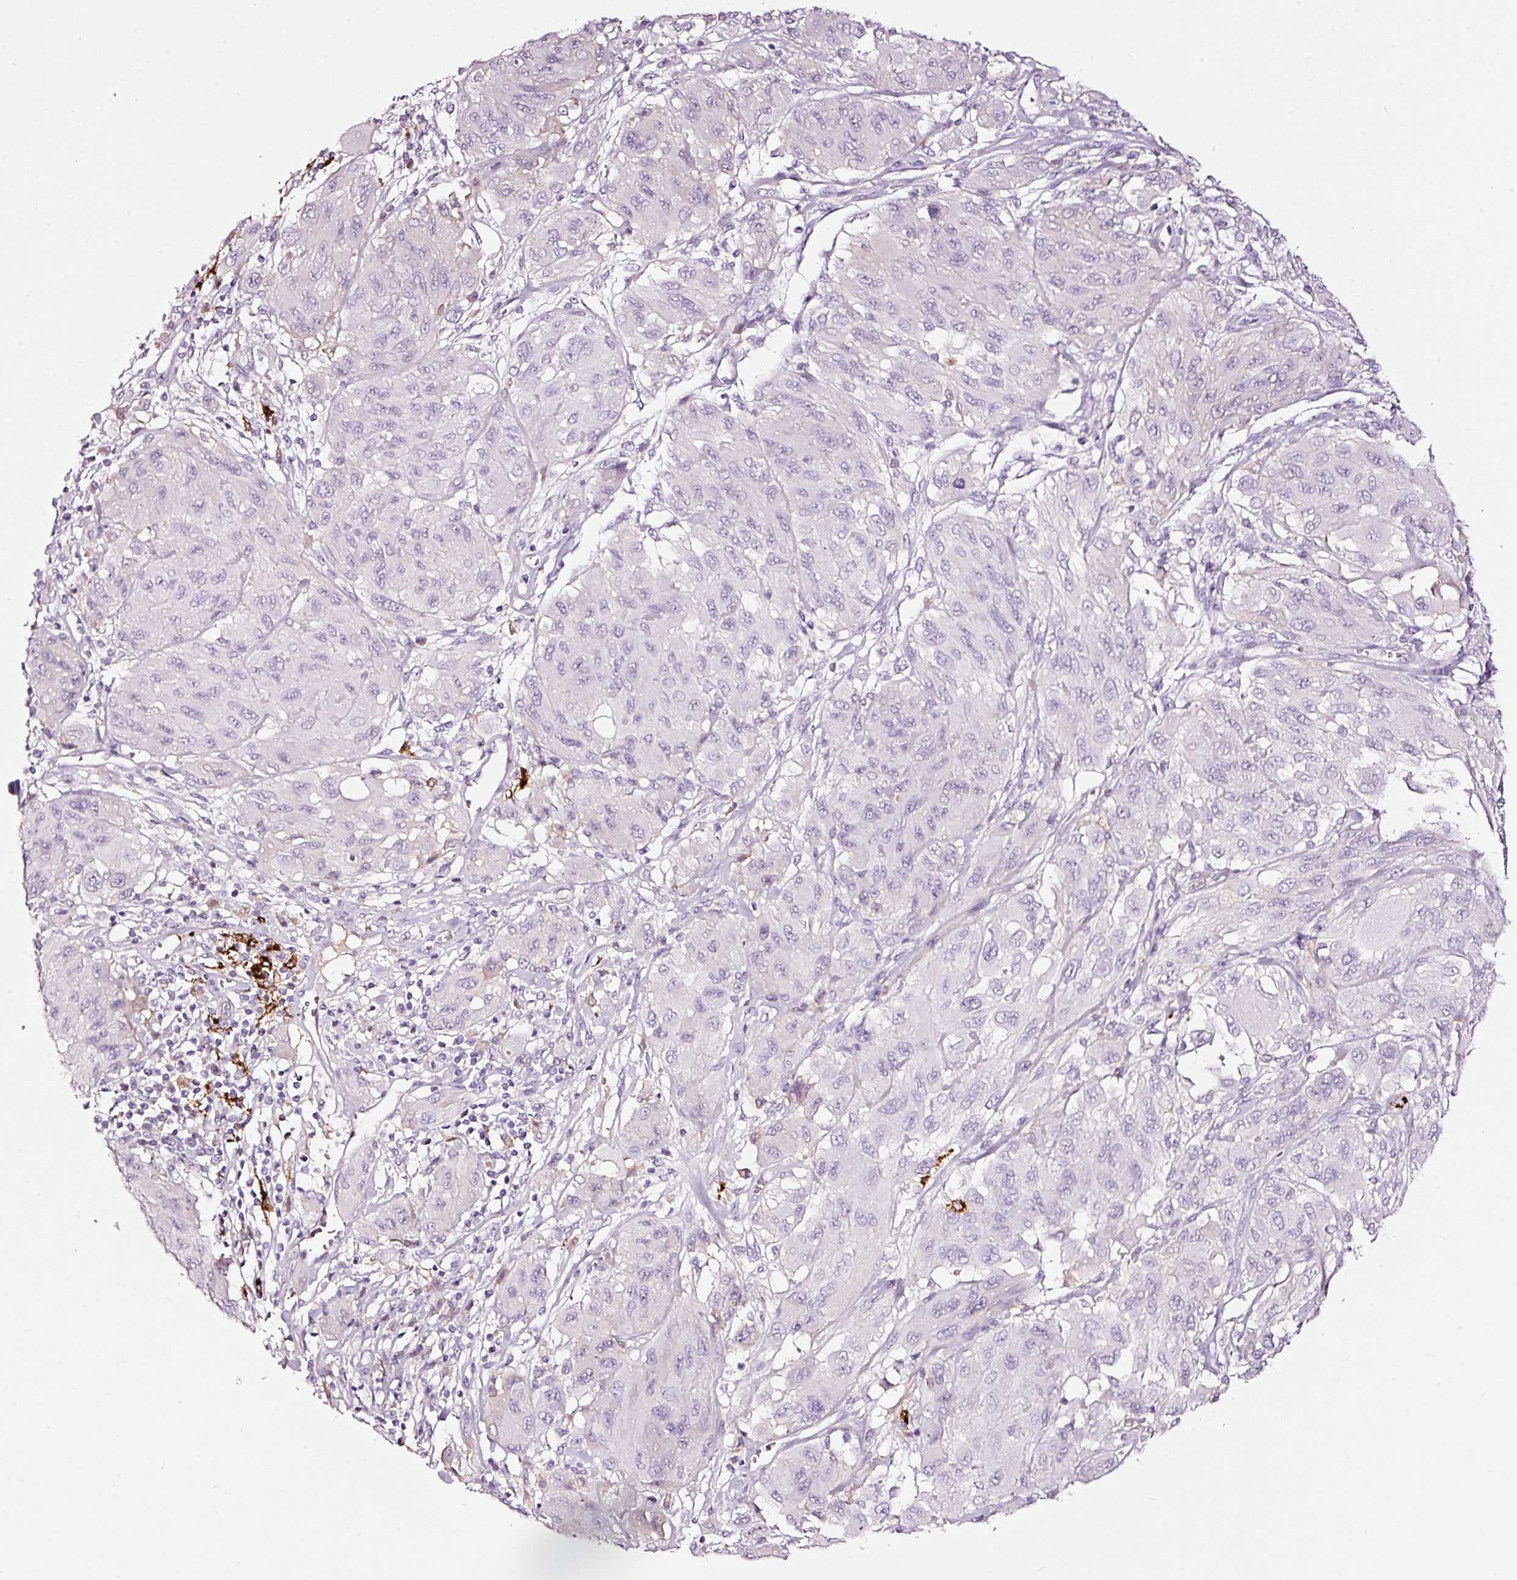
{"staining": {"intensity": "negative", "quantity": "none", "location": "none"}, "tissue": "melanoma", "cell_type": "Tumor cells", "image_type": "cancer", "snomed": [{"axis": "morphology", "description": "Malignant melanoma, NOS"}, {"axis": "topography", "description": "Skin"}], "caption": "DAB immunohistochemical staining of human melanoma shows no significant staining in tumor cells.", "gene": "LAMP3", "patient": {"sex": "female", "age": 91}}